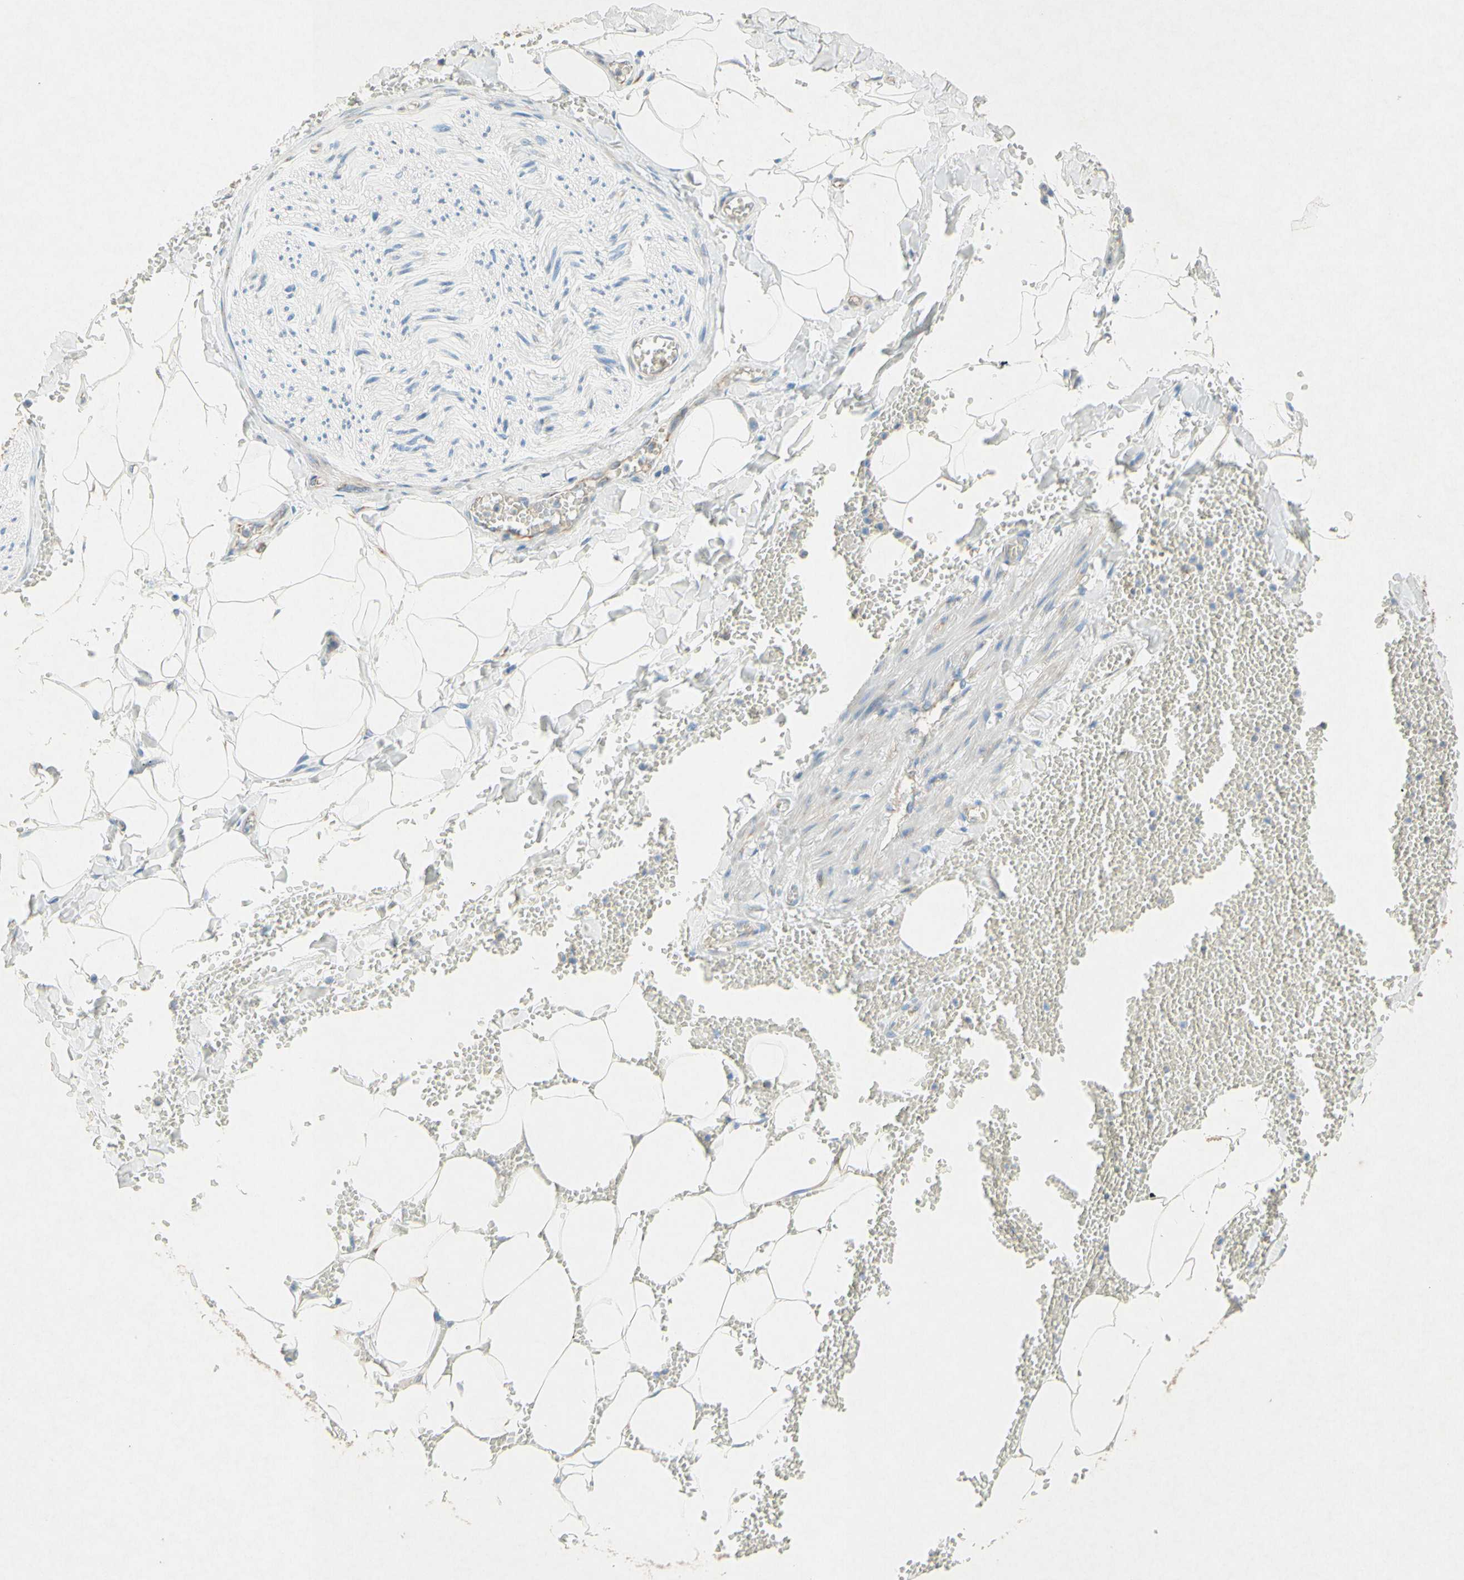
{"staining": {"intensity": "negative", "quantity": "none", "location": "none"}, "tissue": "adipose tissue", "cell_type": "Adipocytes", "image_type": "normal", "snomed": [{"axis": "morphology", "description": "Normal tissue, NOS"}, {"axis": "topography", "description": "Adipose tissue"}, {"axis": "topography", "description": "Peripheral nerve tissue"}], "caption": "The immunohistochemistry (IHC) photomicrograph has no significant positivity in adipocytes of adipose tissue. (DAB (3,3'-diaminobenzidine) immunohistochemistry (IHC), high magnification).", "gene": "PABPC1", "patient": {"sex": "male", "age": 52}}